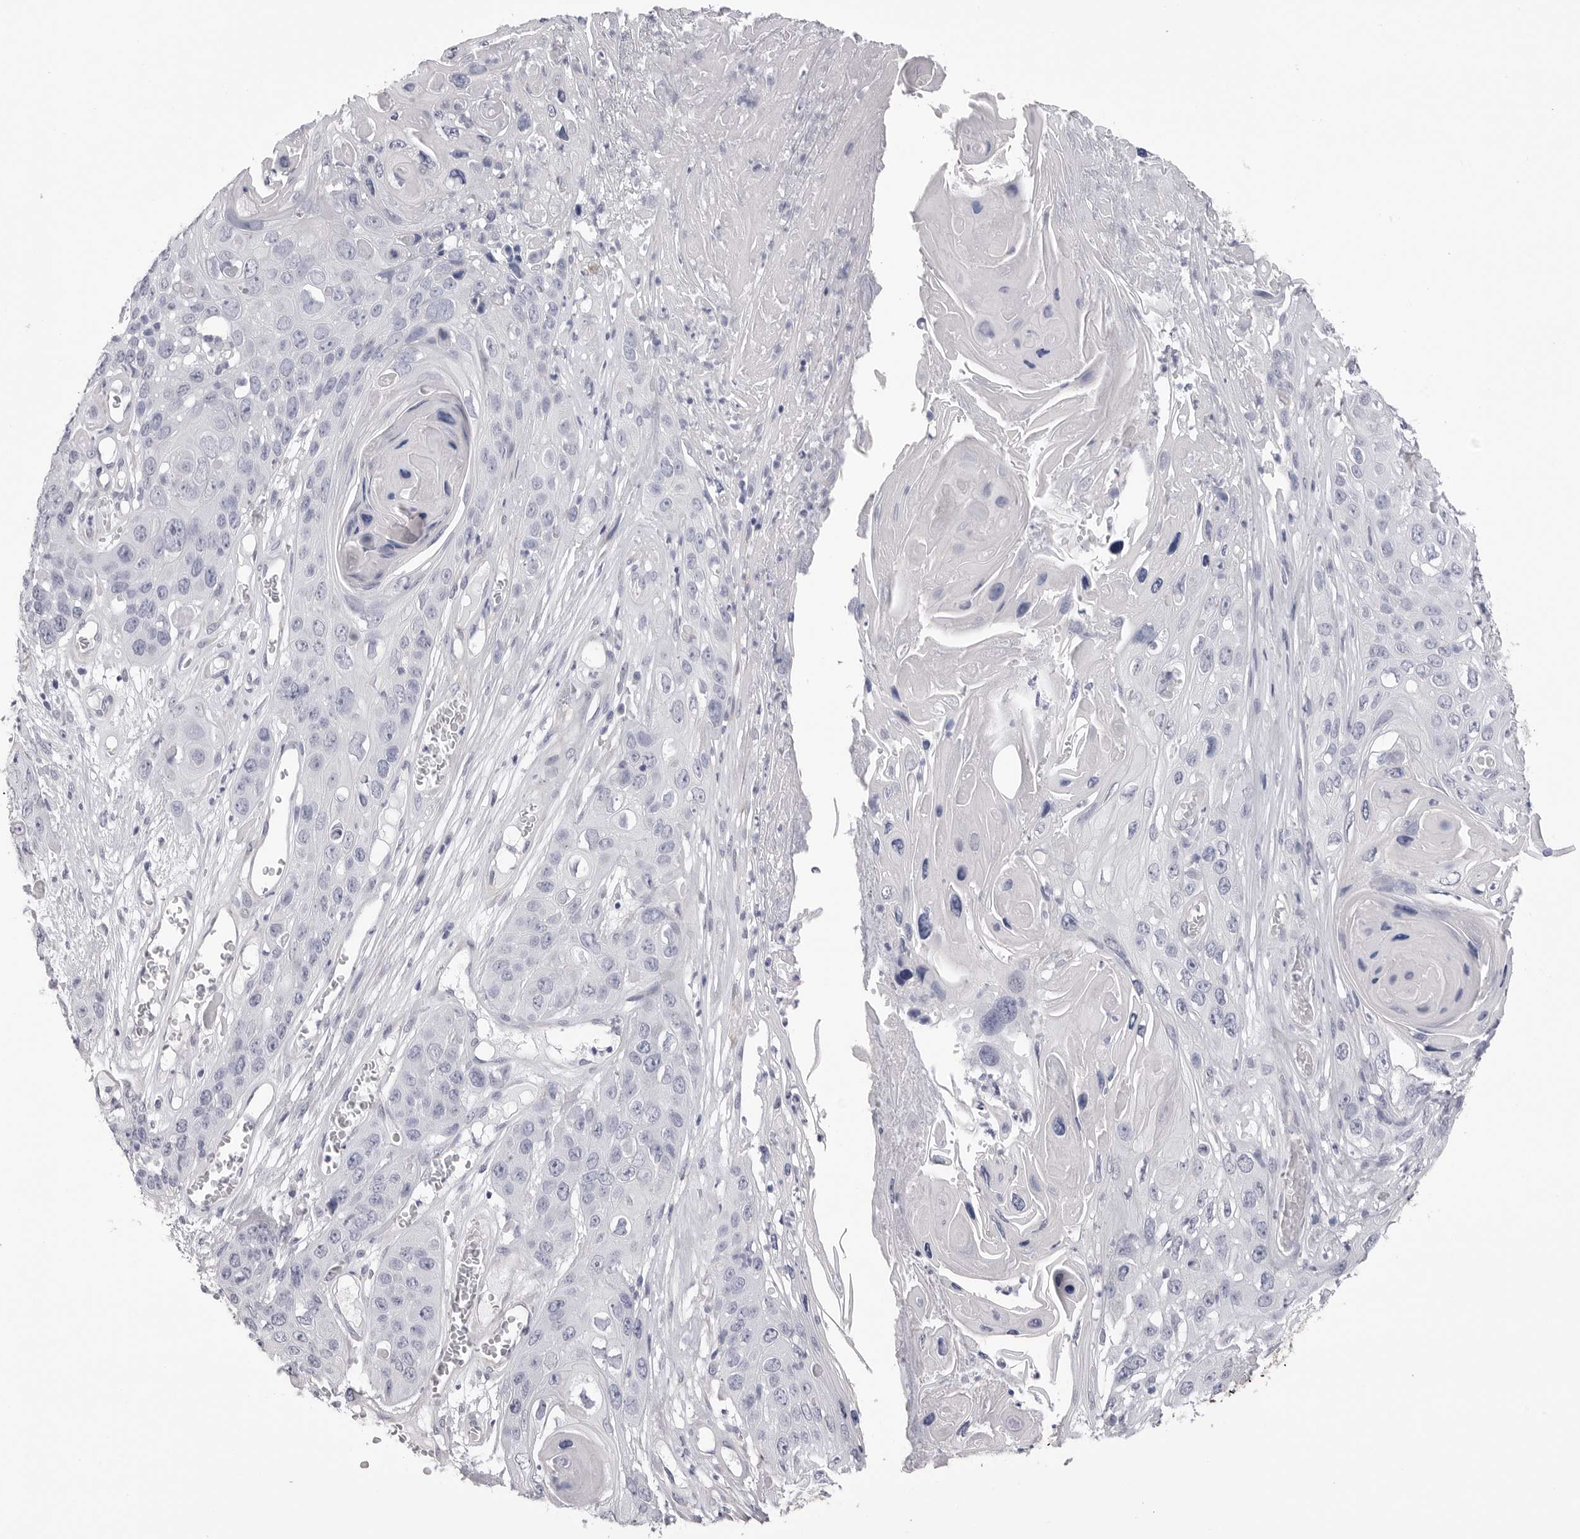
{"staining": {"intensity": "negative", "quantity": "none", "location": "none"}, "tissue": "skin cancer", "cell_type": "Tumor cells", "image_type": "cancer", "snomed": [{"axis": "morphology", "description": "Squamous cell carcinoma, NOS"}, {"axis": "topography", "description": "Skin"}], "caption": "Immunohistochemistry image of skin cancer stained for a protein (brown), which displays no staining in tumor cells.", "gene": "AKAP12", "patient": {"sex": "male", "age": 55}}